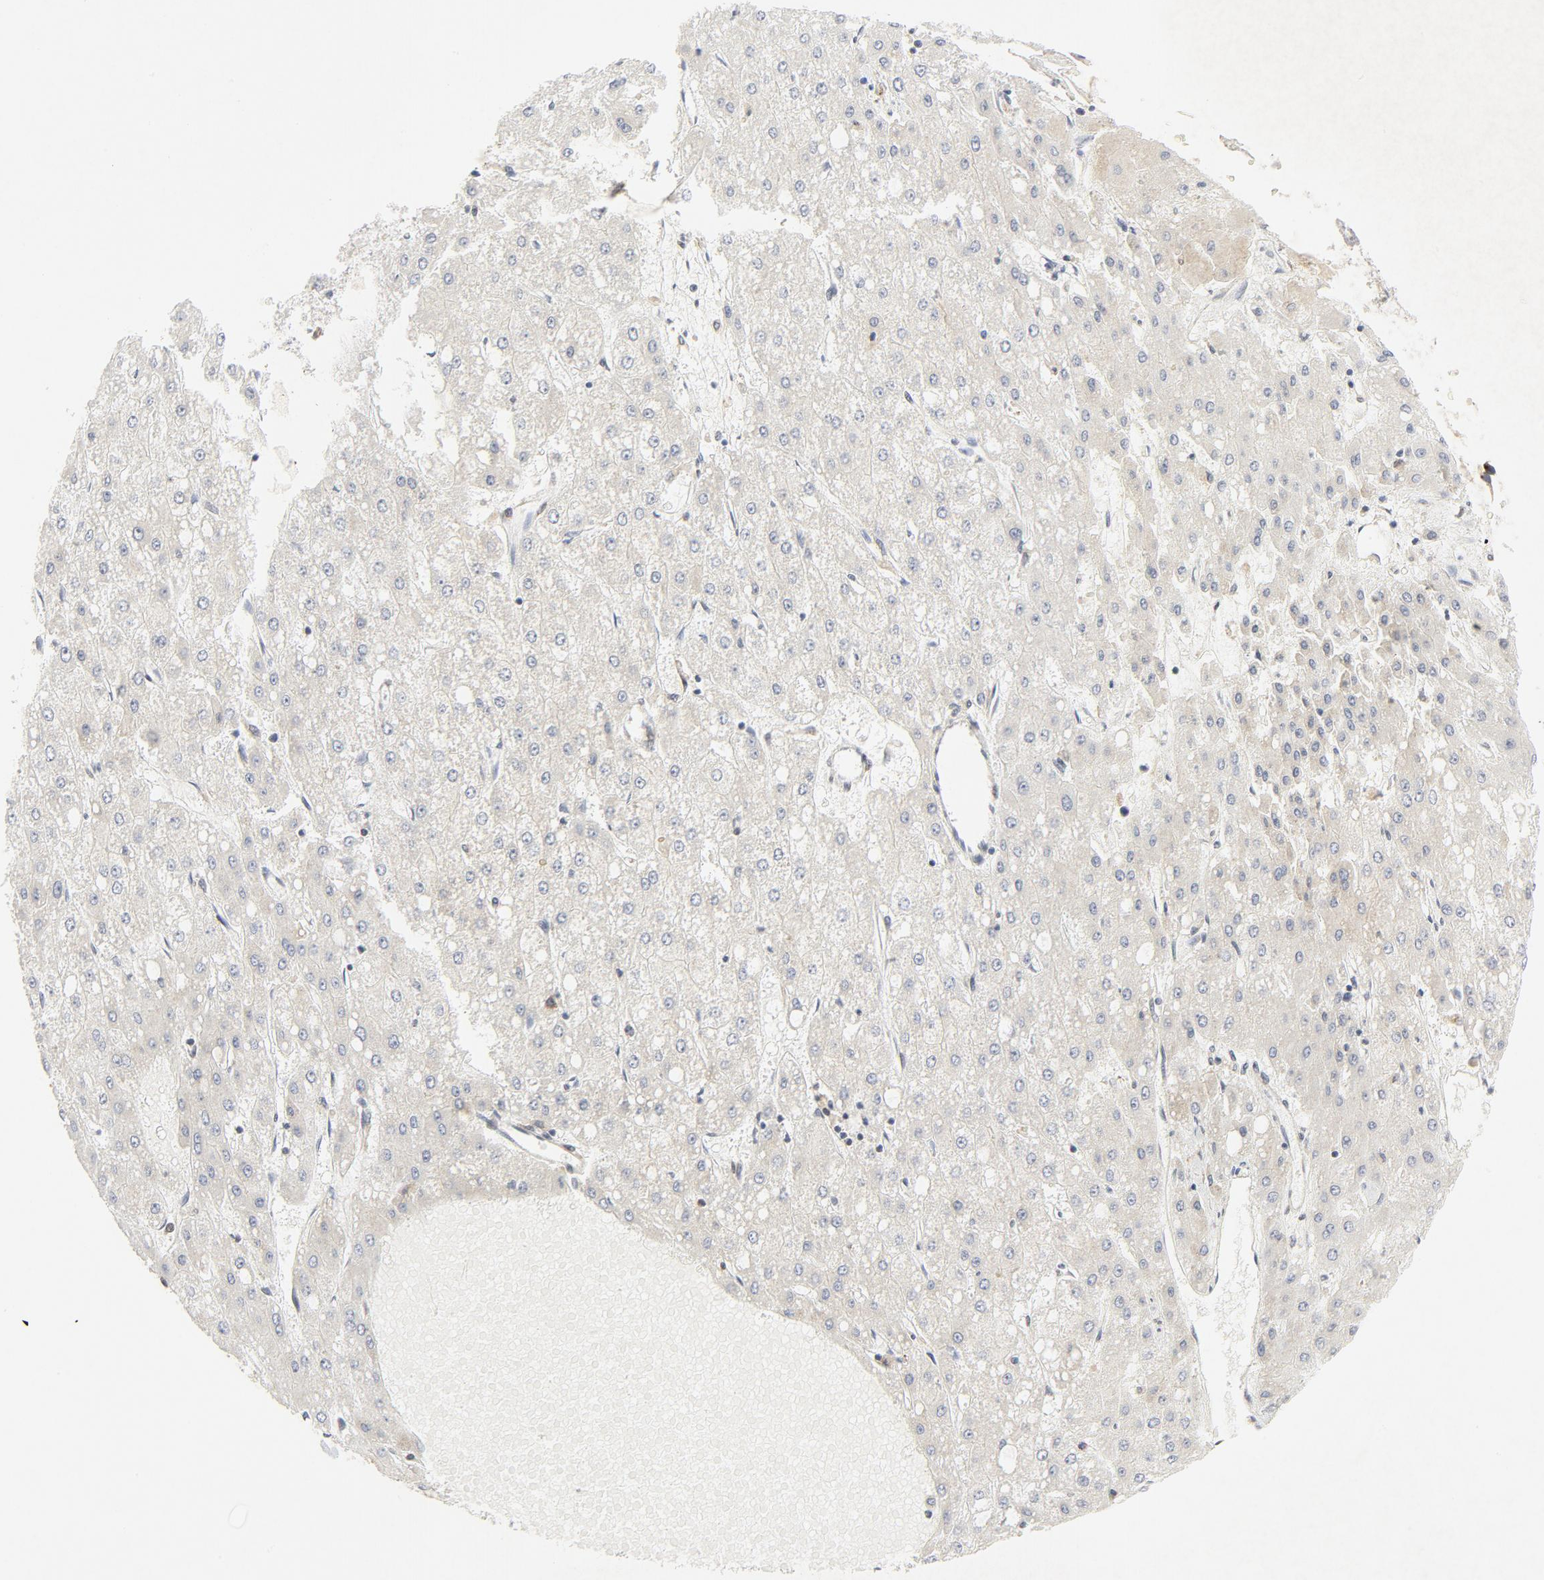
{"staining": {"intensity": "weak", "quantity": ">75%", "location": "cytoplasmic/membranous"}, "tissue": "liver cancer", "cell_type": "Tumor cells", "image_type": "cancer", "snomed": [{"axis": "morphology", "description": "Carcinoma, Hepatocellular, NOS"}, {"axis": "topography", "description": "Liver"}], "caption": "Hepatocellular carcinoma (liver) stained with DAB (3,3'-diaminobenzidine) IHC displays low levels of weak cytoplasmic/membranous expression in approximately >75% of tumor cells.", "gene": "LRP6", "patient": {"sex": "female", "age": 52}}